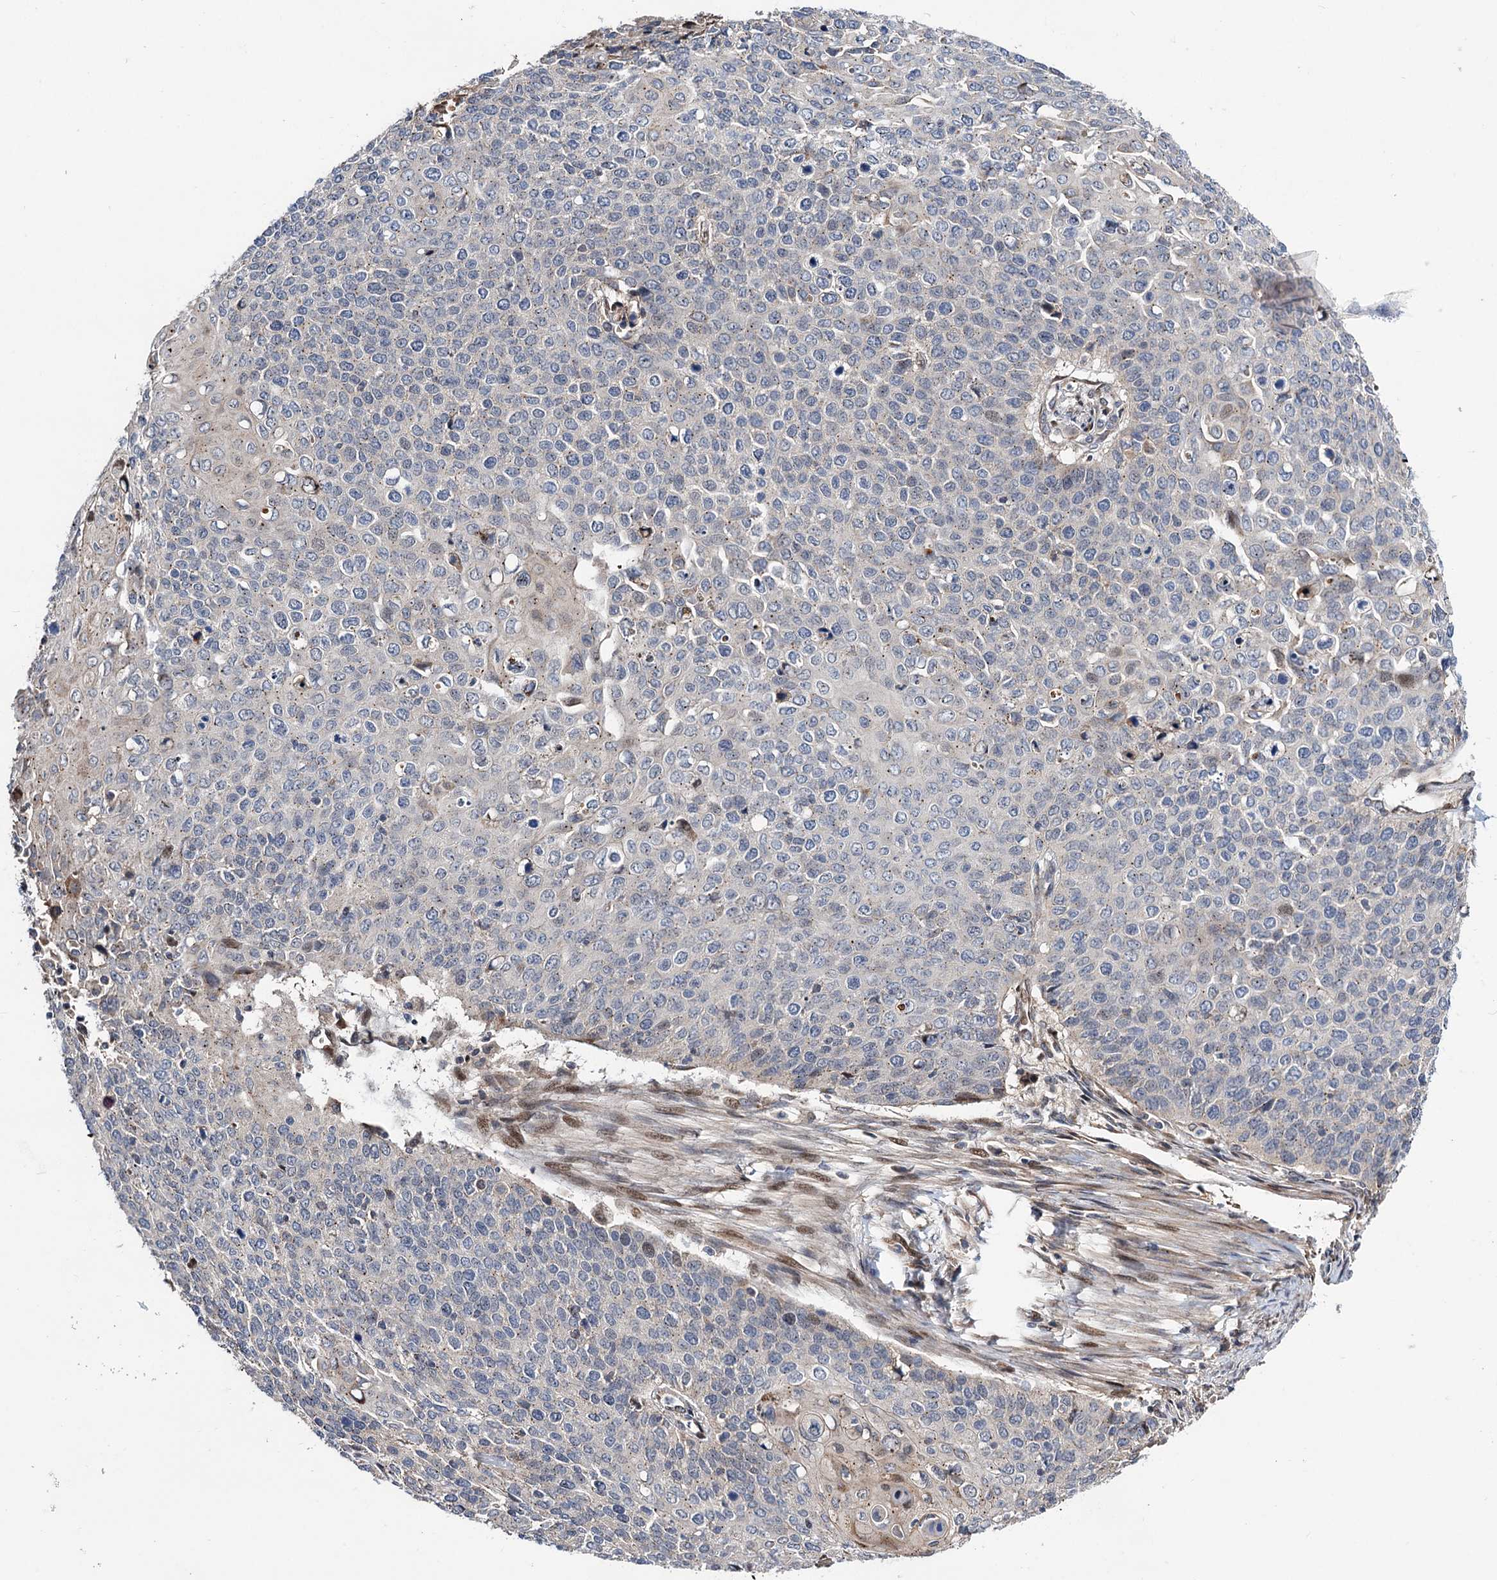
{"staining": {"intensity": "negative", "quantity": "none", "location": "none"}, "tissue": "cervical cancer", "cell_type": "Tumor cells", "image_type": "cancer", "snomed": [{"axis": "morphology", "description": "Squamous cell carcinoma, NOS"}, {"axis": "topography", "description": "Cervix"}], "caption": "IHC image of neoplastic tissue: human cervical squamous cell carcinoma stained with DAB shows no significant protein staining in tumor cells.", "gene": "UBR1", "patient": {"sex": "female", "age": 39}}